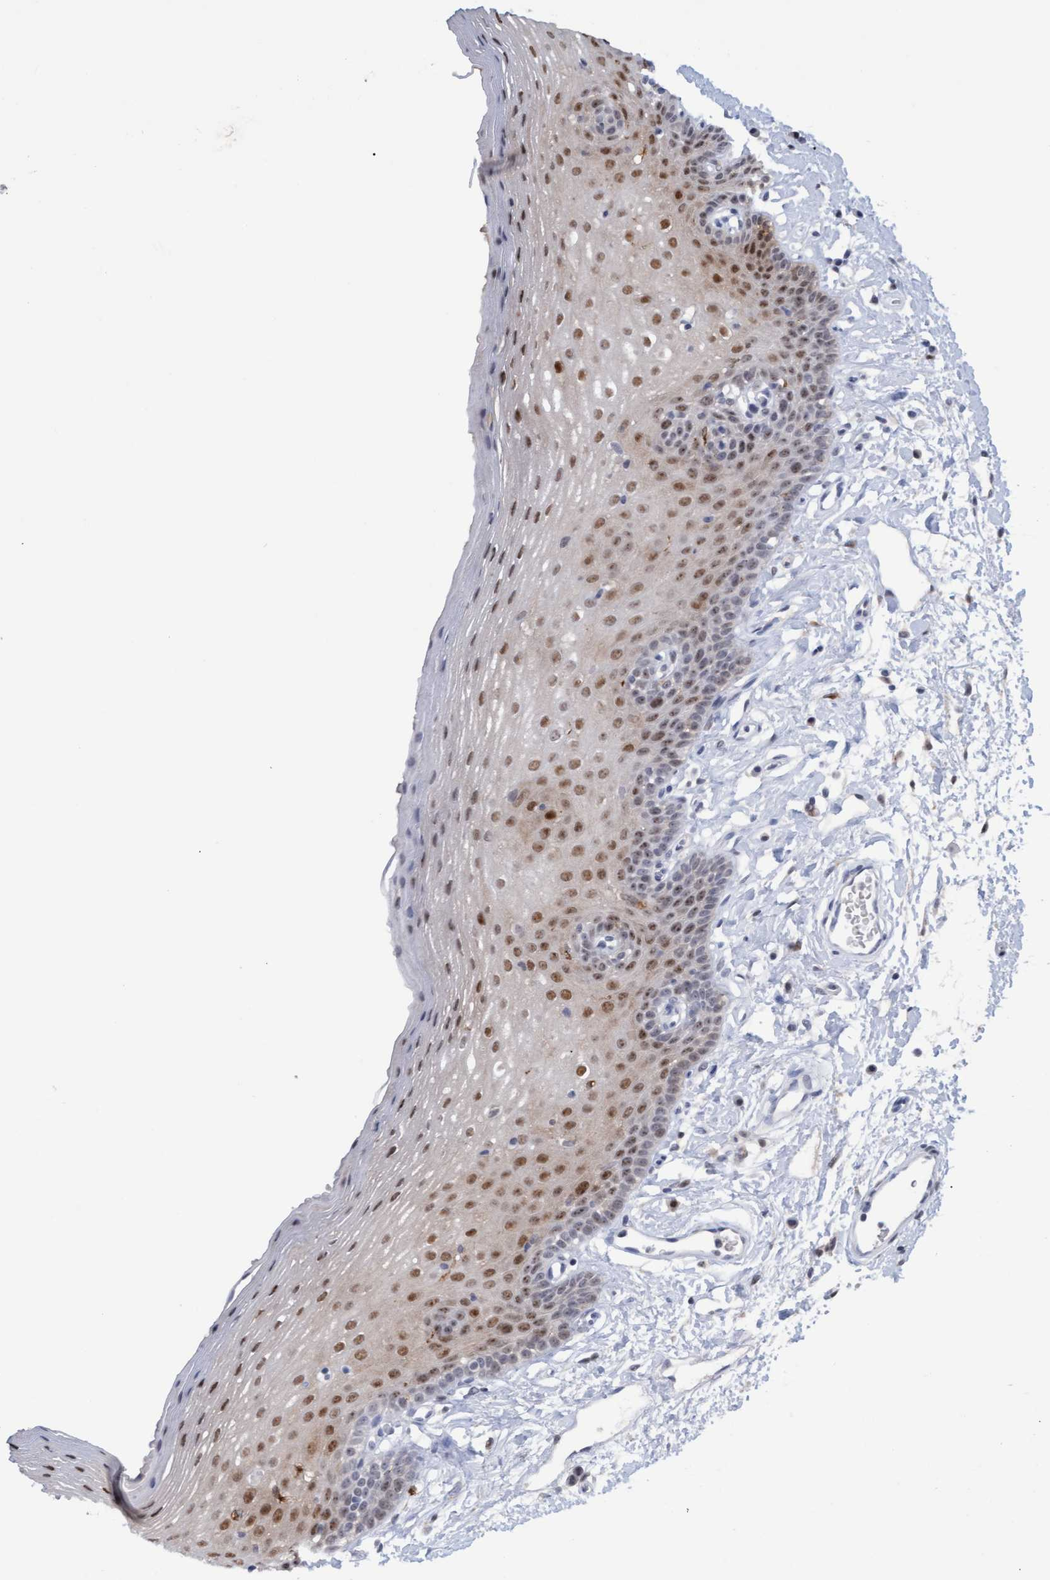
{"staining": {"intensity": "moderate", "quantity": "25%-75%", "location": "nuclear"}, "tissue": "oral mucosa", "cell_type": "Squamous epithelial cells", "image_type": "normal", "snomed": [{"axis": "morphology", "description": "Normal tissue, NOS"}, {"axis": "topography", "description": "Oral tissue"}], "caption": "Human oral mucosa stained with a protein marker exhibits moderate staining in squamous epithelial cells.", "gene": "PINX1", "patient": {"sex": "male", "age": 66}}